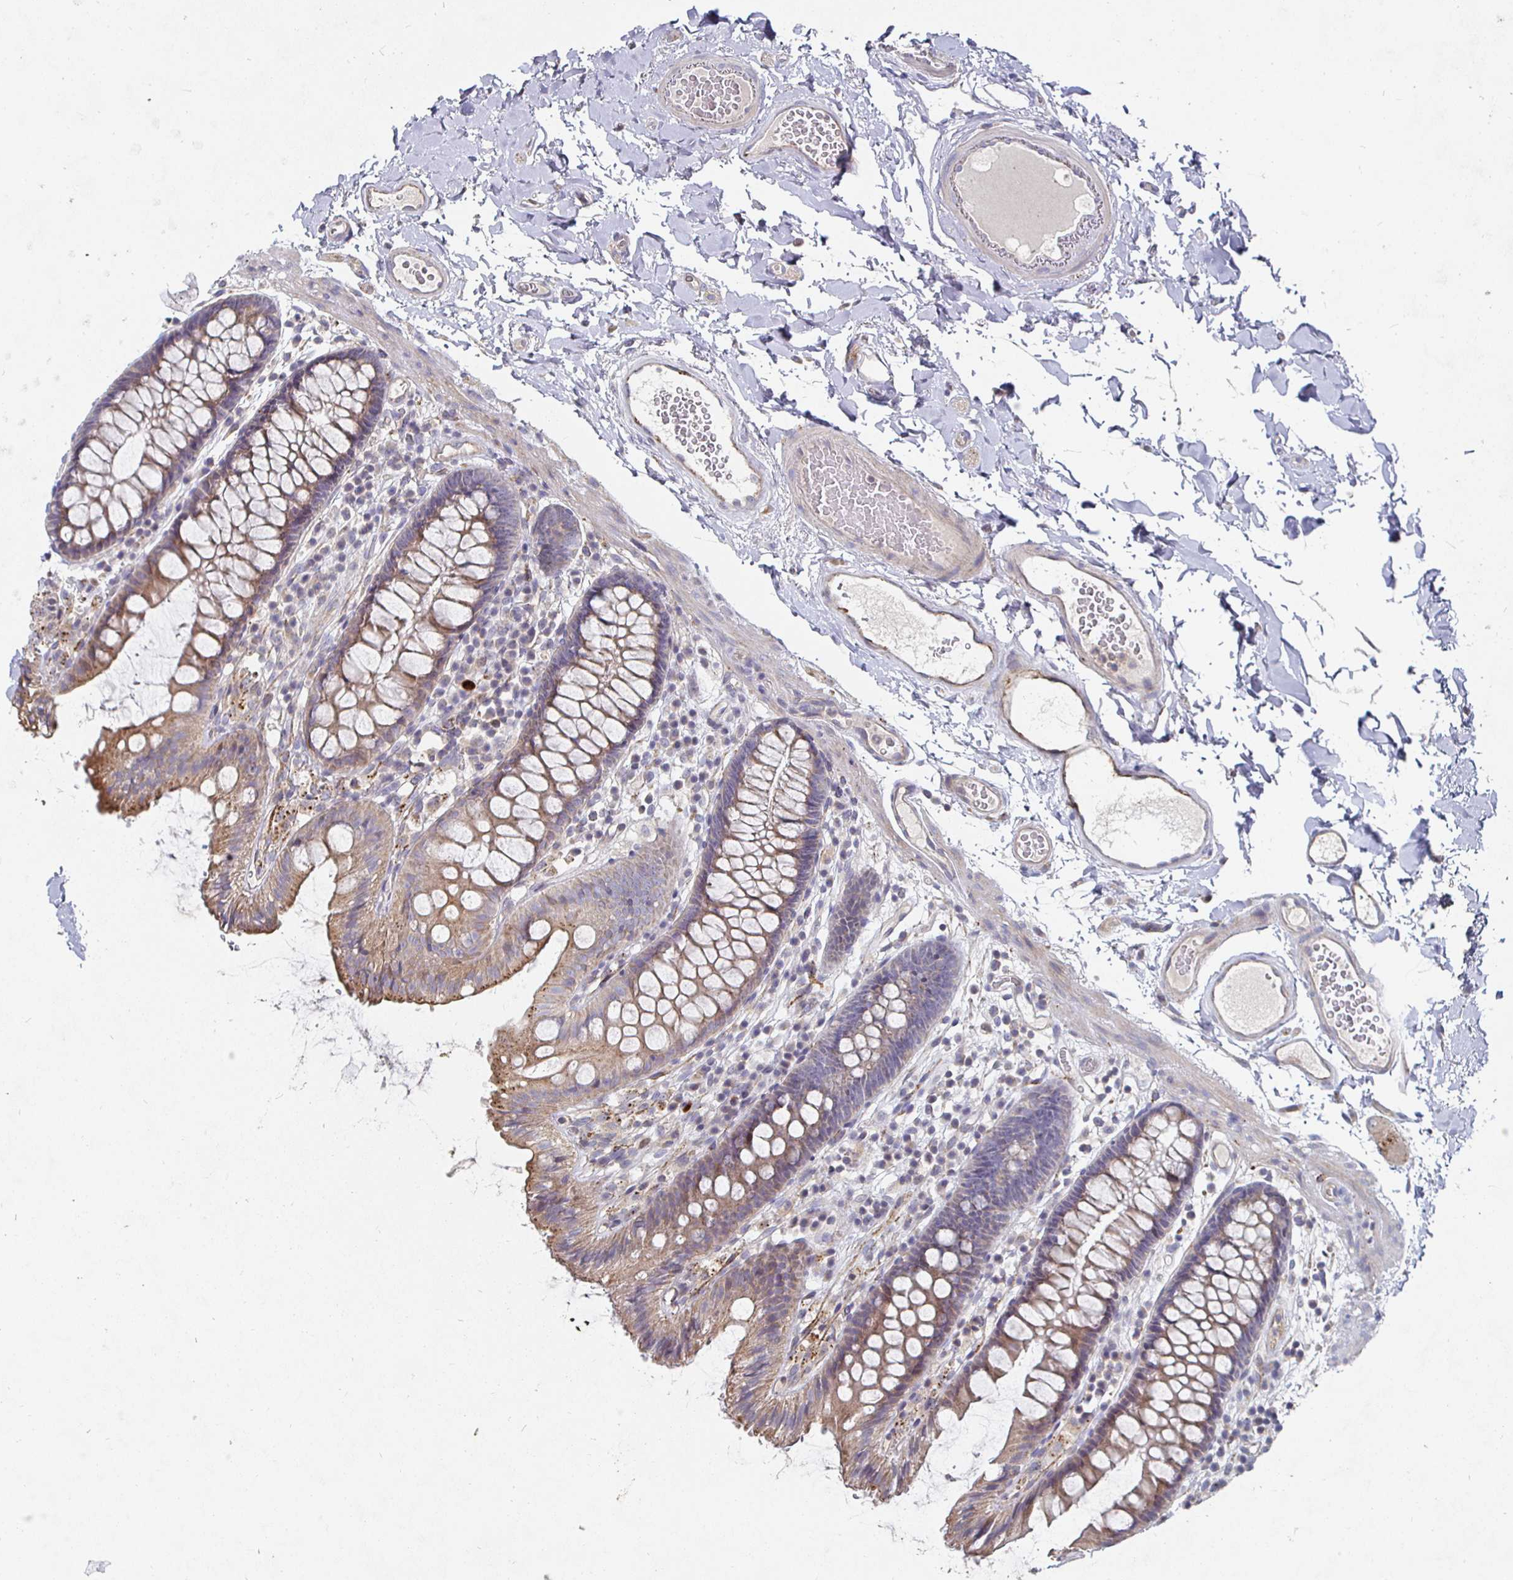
{"staining": {"intensity": "moderate", "quantity": "25%-75%", "location": "cytoplasmic/membranous"}, "tissue": "colon", "cell_type": "Endothelial cells", "image_type": "normal", "snomed": [{"axis": "morphology", "description": "Normal tissue, NOS"}, {"axis": "topography", "description": "Colon"}], "caption": "Endothelial cells display medium levels of moderate cytoplasmic/membranous expression in about 25%-75% of cells in normal colon.", "gene": "NRSN1", "patient": {"sex": "male", "age": 84}}